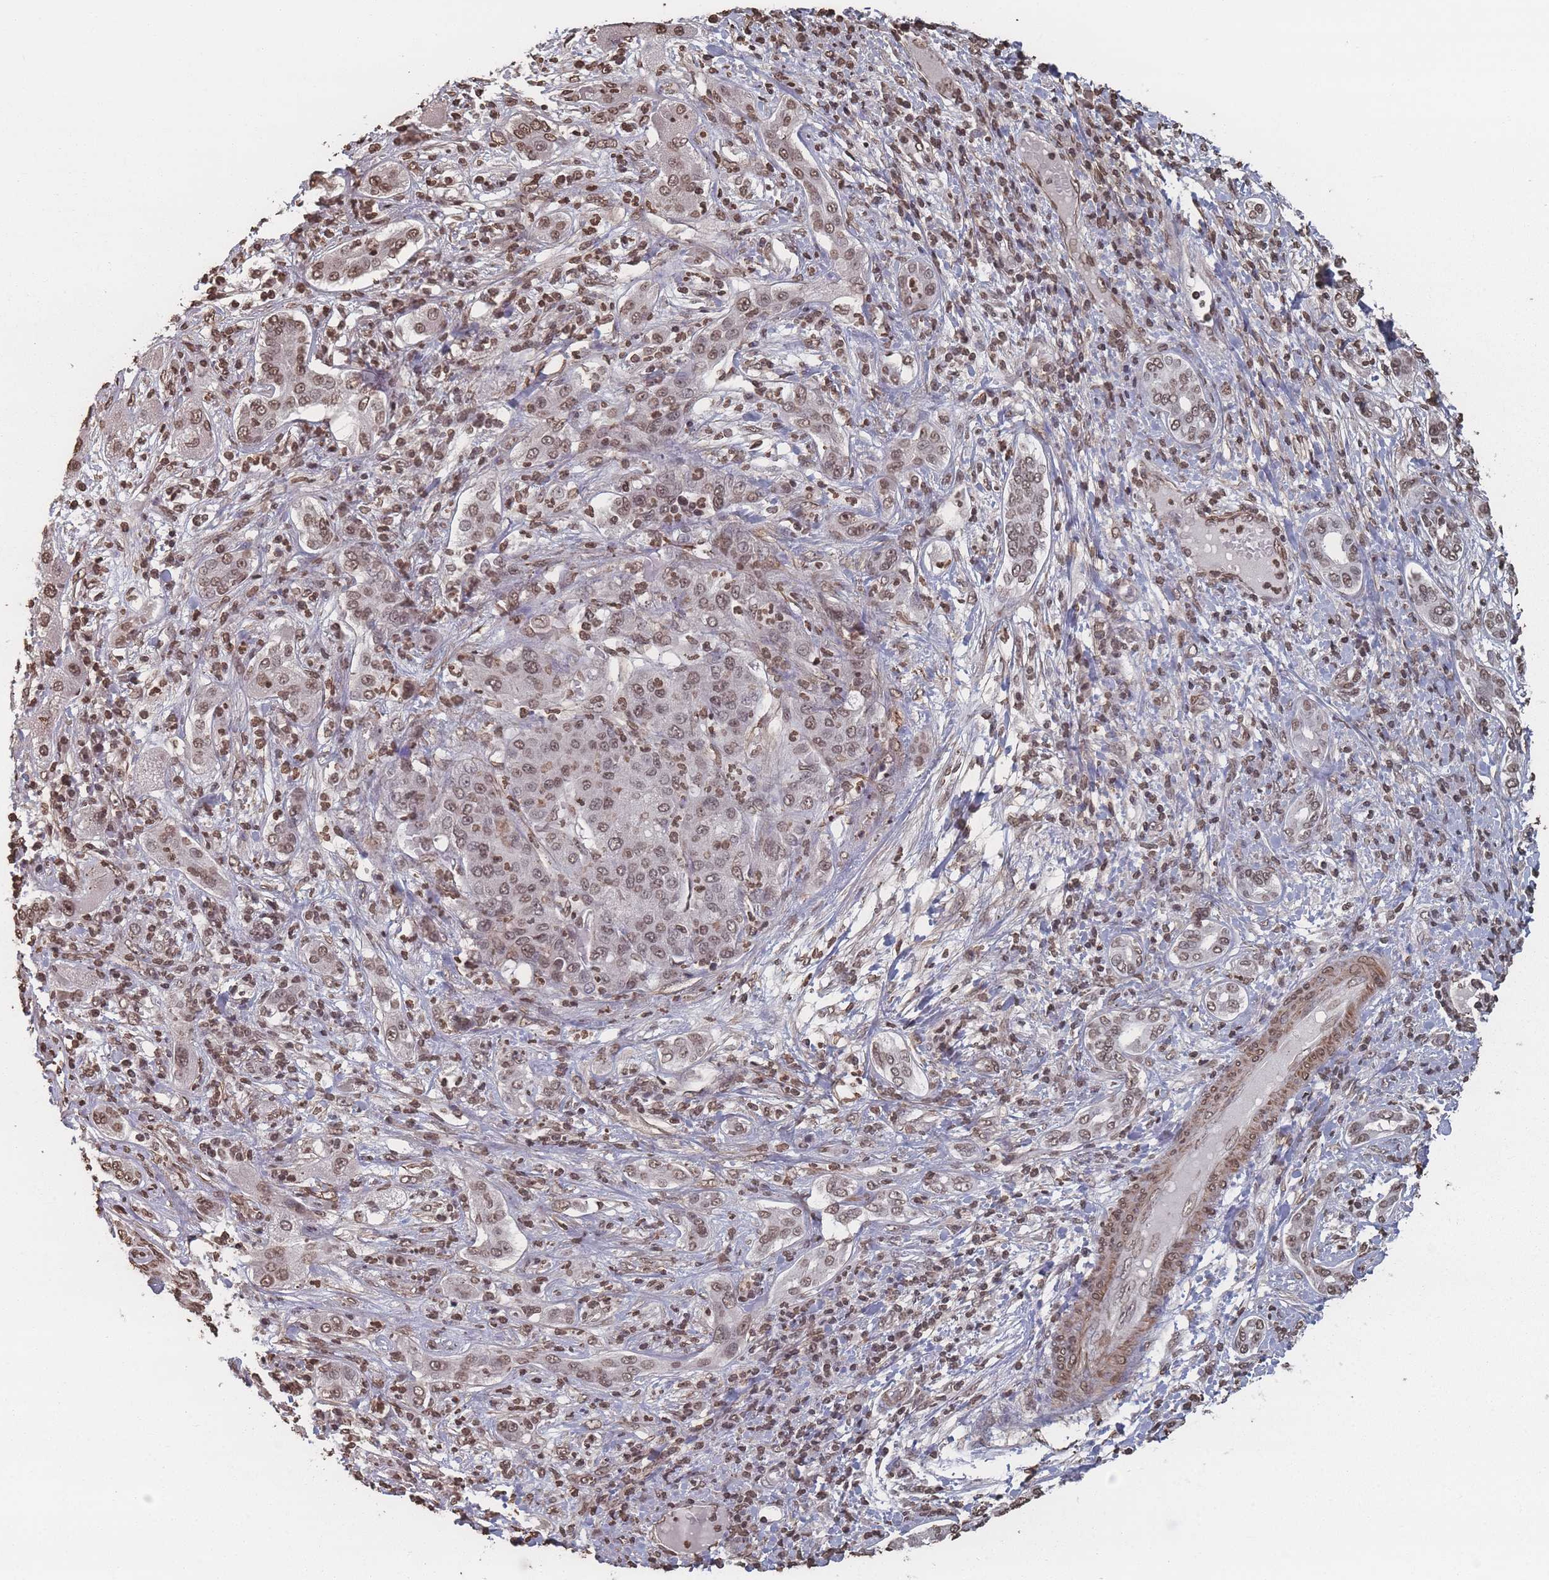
{"staining": {"intensity": "moderate", "quantity": ">75%", "location": "nuclear"}, "tissue": "liver cancer", "cell_type": "Tumor cells", "image_type": "cancer", "snomed": [{"axis": "morphology", "description": "Carcinoma, Hepatocellular, NOS"}, {"axis": "topography", "description": "Liver"}], "caption": "Protein staining of liver cancer (hepatocellular carcinoma) tissue exhibits moderate nuclear expression in about >75% of tumor cells. (Stains: DAB in brown, nuclei in blue, Microscopy: brightfield microscopy at high magnification).", "gene": "PLEKHG5", "patient": {"sex": "male", "age": 65}}